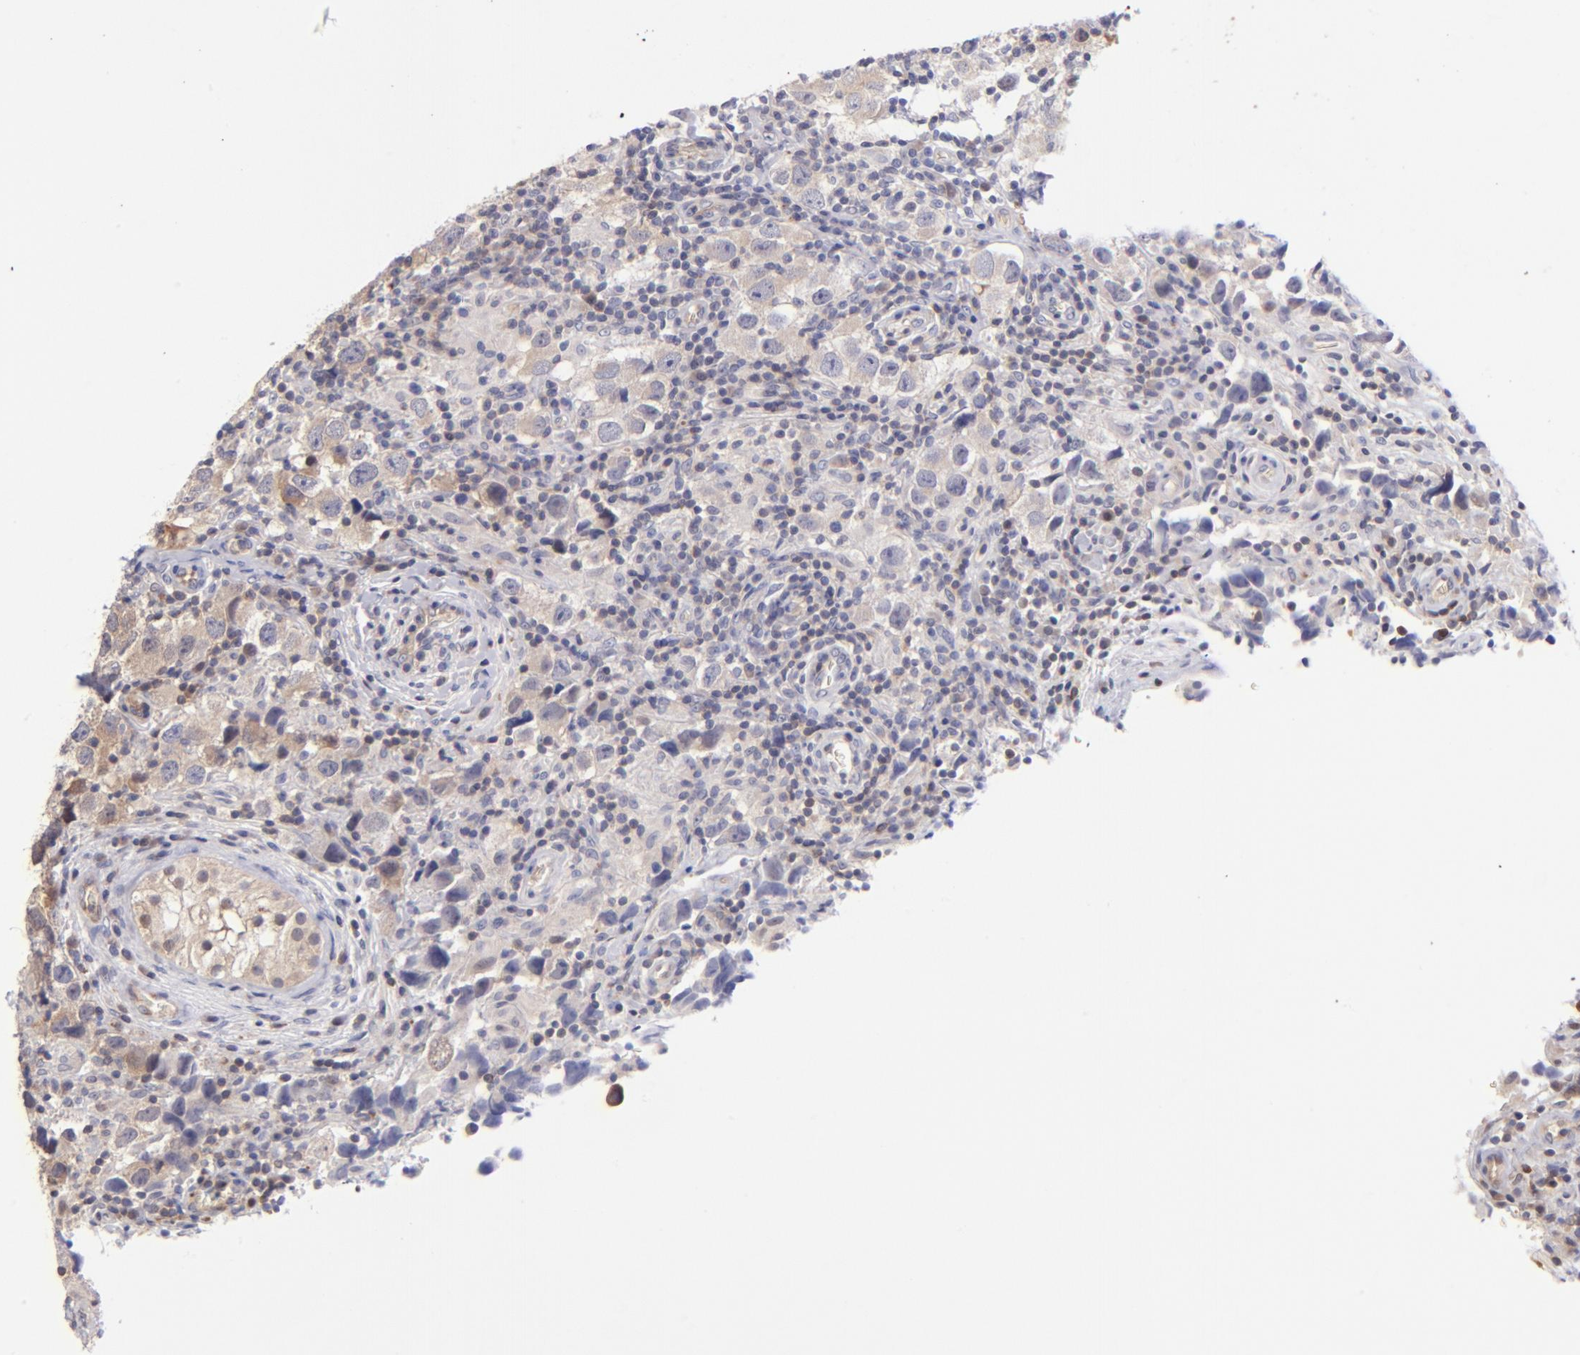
{"staining": {"intensity": "weak", "quantity": ">75%", "location": "cytoplasmic/membranous"}, "tissue": "testis cancer", "cell_type": "Tumor cells", "image_type": "cancer", "snomed": [{"axis": "morphology", "description": "Carcinoma, Embryonal, NOS"}, {"axis": "topography", "description": "Testis"}], "caption": "The histopathology image shows immunohistochemical staining of testis embryonal carcinoma. There is weak cytoplasmic/membranous staining is seen in approximately >75% of tumor cells. (DAB (3,3'-diaminobenzidine) IHC with brightfield microscopy, high magnification).", "gene": "YWHAB", "patient": {"sex": "male", "age": 21}}